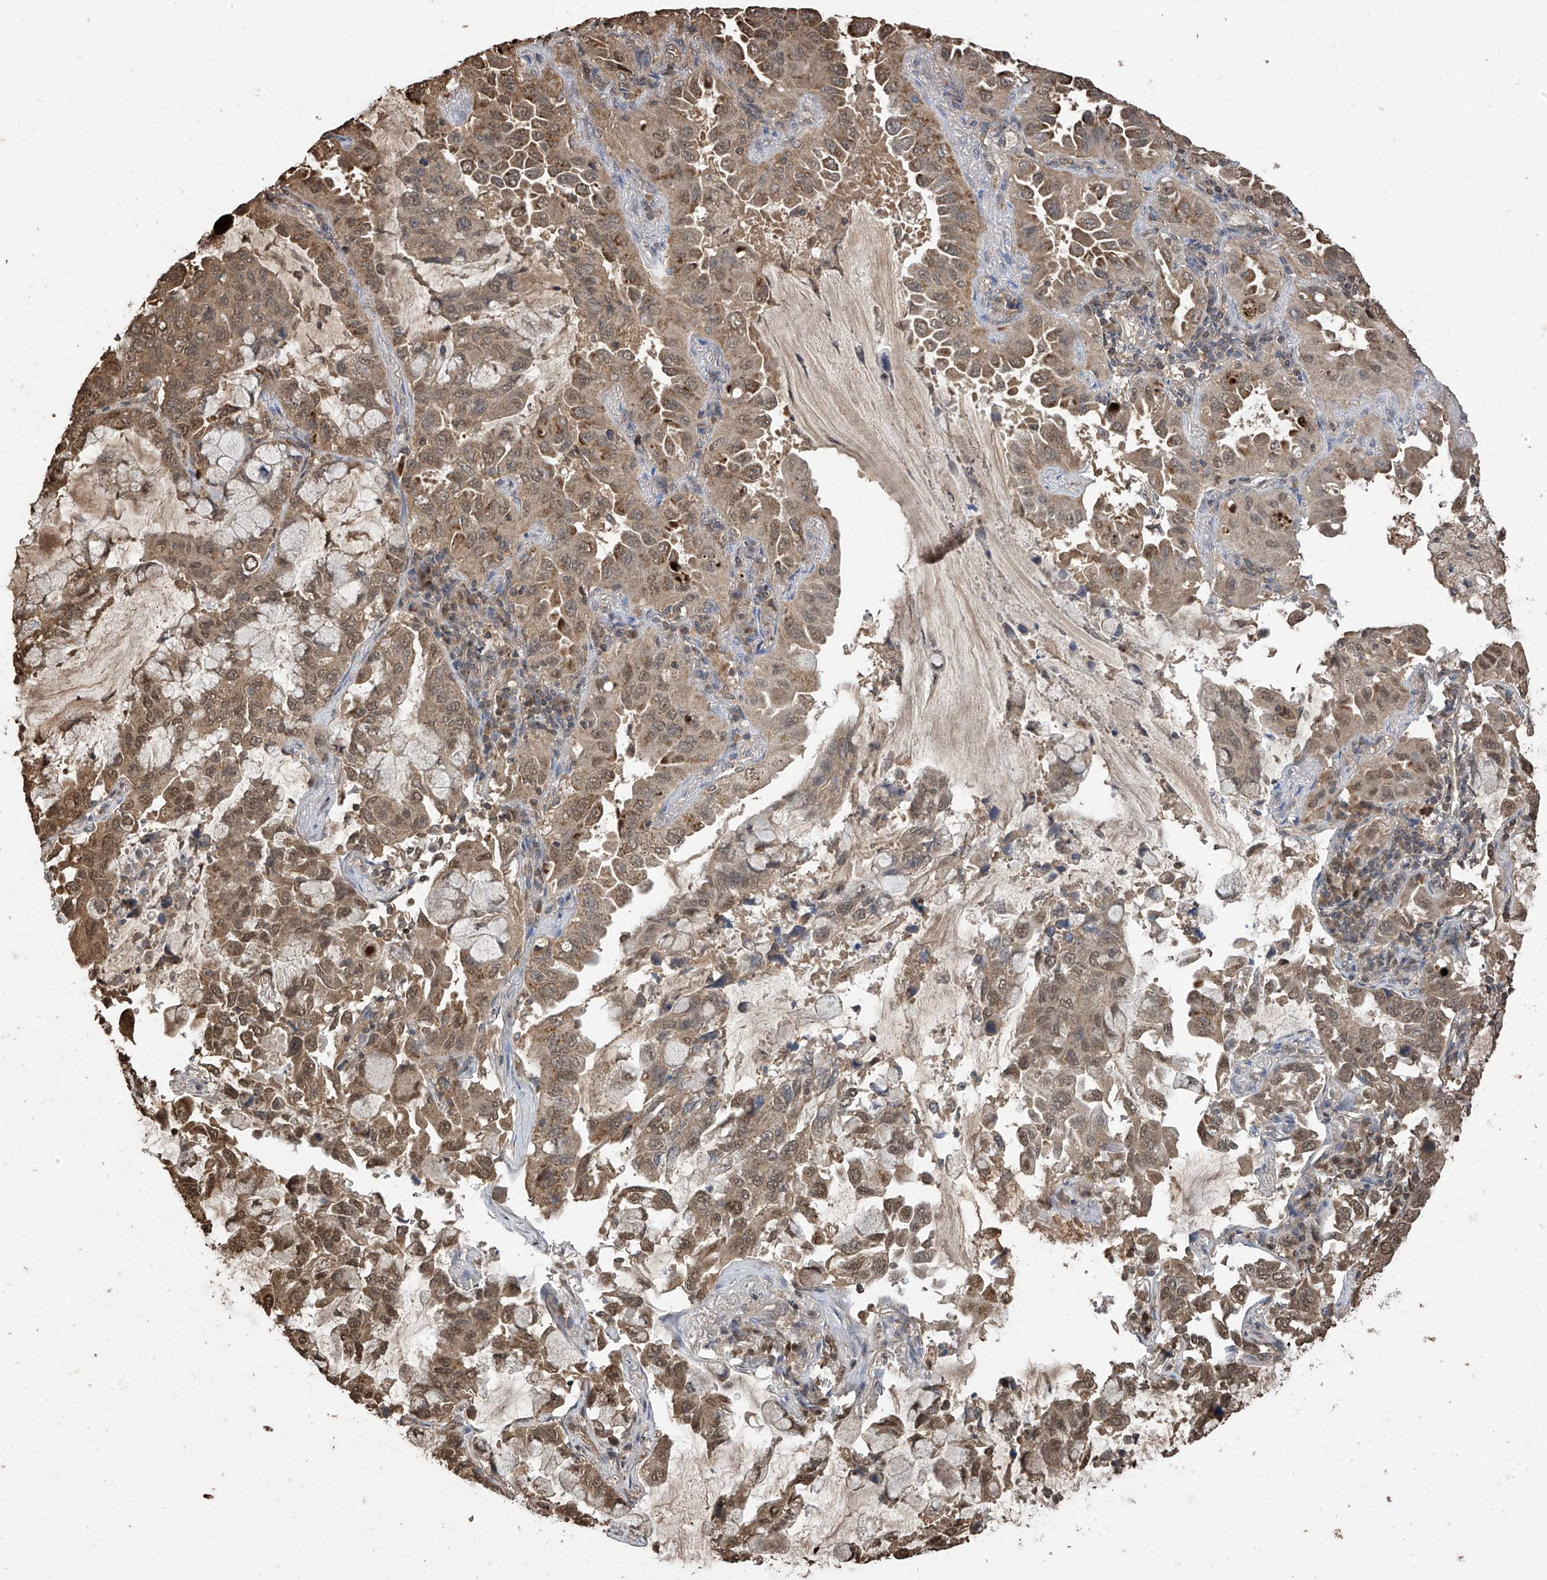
{"staining": {"intensity": "moderate", "quantity": ">75%", "location": "cytoplasmic/membranous,nuclear"}, "tissue": "lung cancer", "cell_type": "Tumor cells", "image_type": "cancer", "snomed": [{"axis": "morphology", "description": "Adenocarcinoma, NOS"}, {"axis": "topography", "description": "Lung"}], "caption": "Moderate cytoplasmic/membranous and nuclear protein expression is present in about >75% of tumor cells in adenocarcinoma (lung). (brown staining indicates protein expression, while blue staining denotes nuclei).", "gene": "PNPT1", "patient": {"sex": "male", "age": 64}}